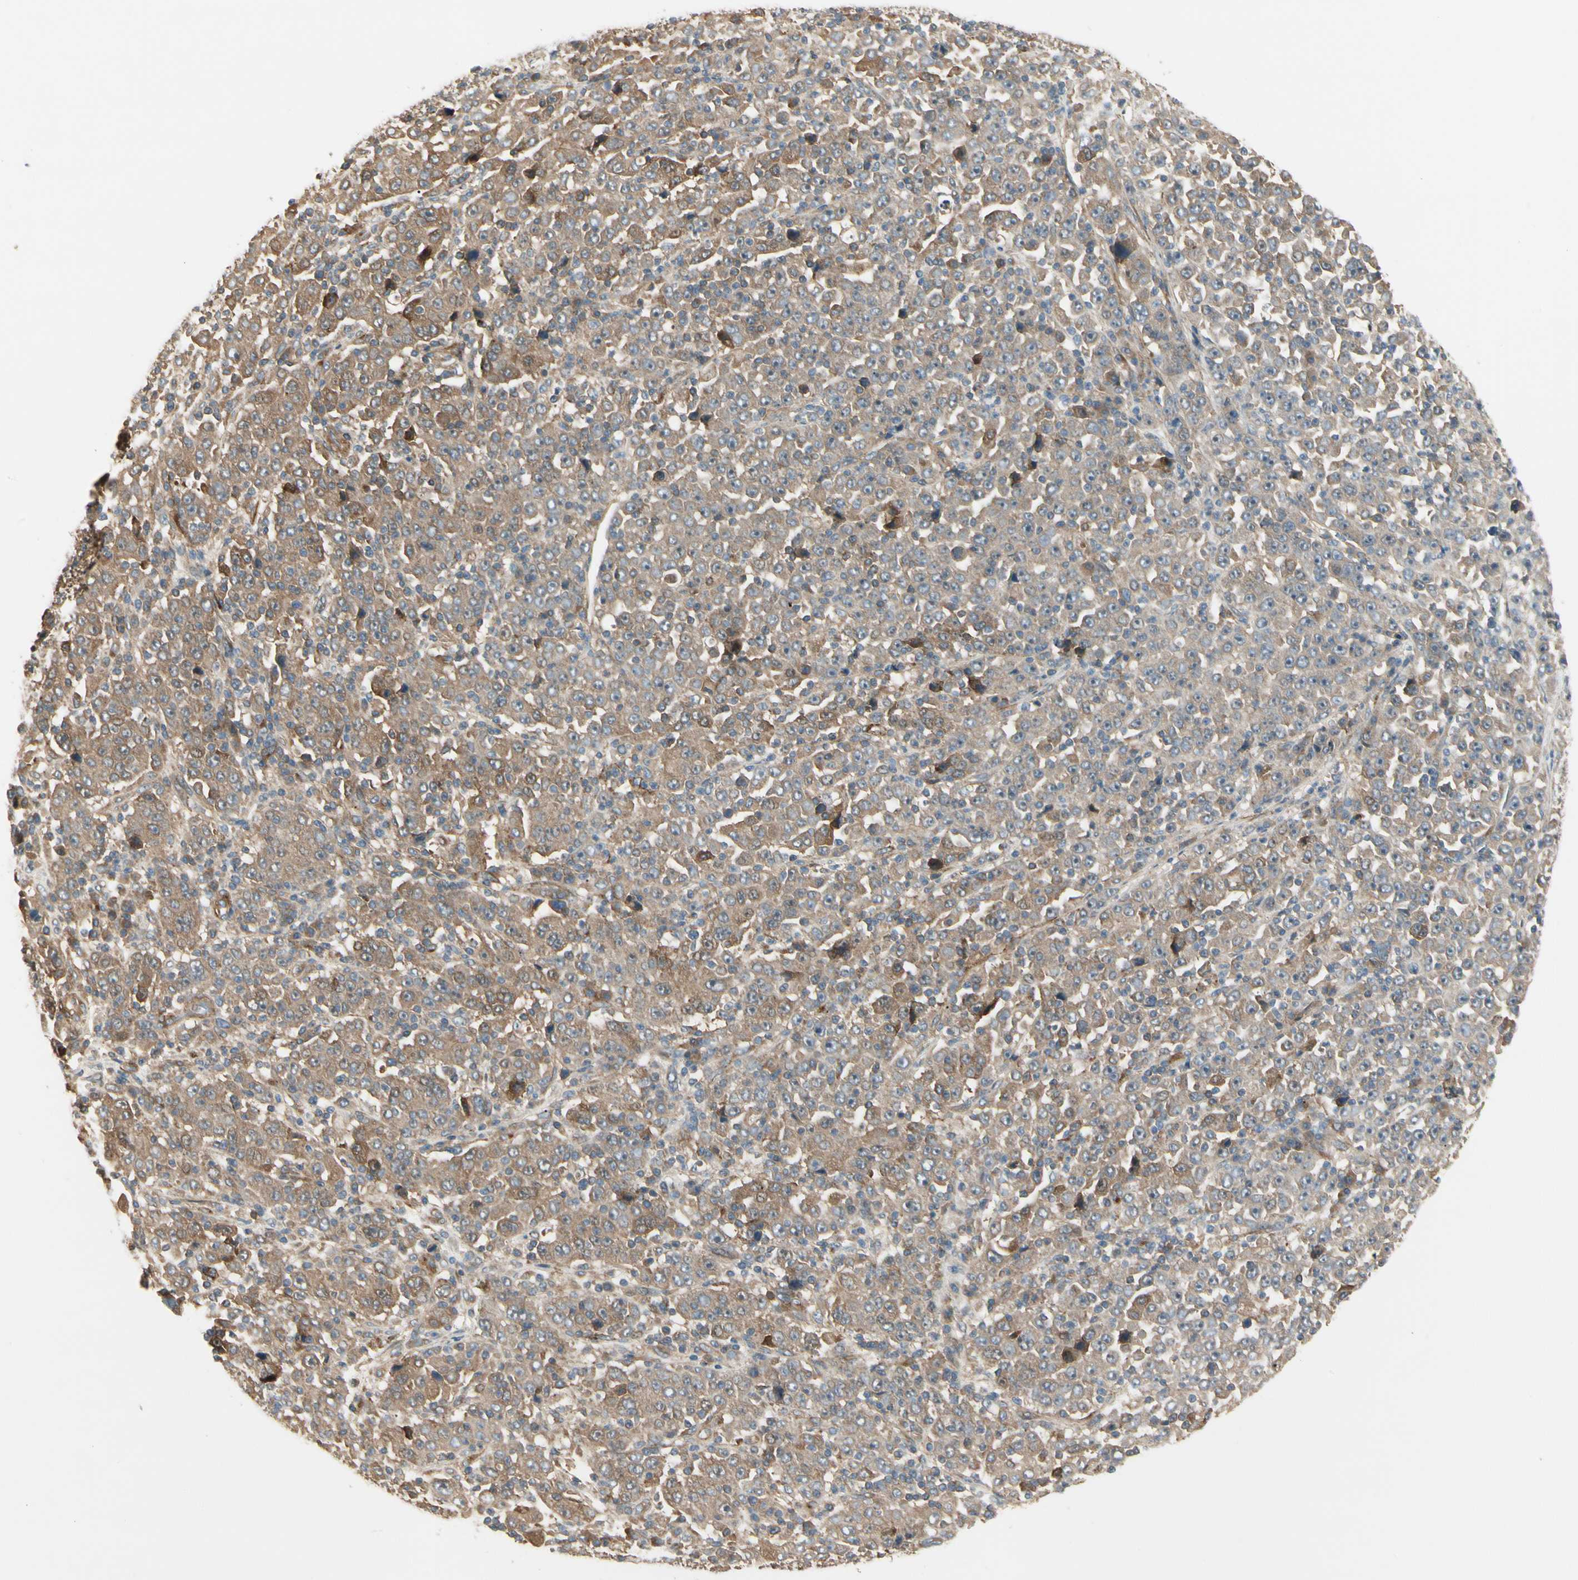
{"staining": {"intensity": "moderate", "quantity": ">75%", "location": "cytoplasmic/membranous"}, "tissue": "stomach cancer", "cell_type": "Tumor cells", "image_type": "cancer", "snomed": [{"axis": "morphology", "description": "Normal tissue, NOS"}, {"axis": "morphology", "description": "Adenocarcinoma, NOS"}, {"axis": "topography", "description": "Stomach, upper"}, {"axis": "topography", "description": "Stomach"}], "caption": "IHC staining of stomach adenocarcinoma, which demonstrates medium levels of moderate cytoplasmic/membranous staining in about >75% of tumor cells indicating moderate cytoplasmic/membranous protein positivity. The staining was performed using DAB (3,3'-diaminobenzidine) (brown) for protein detection and nuclei were counterstained in hematoxylin (blue).", "gene": "F2R", "patient": {"sex": "male", "age": 59}}